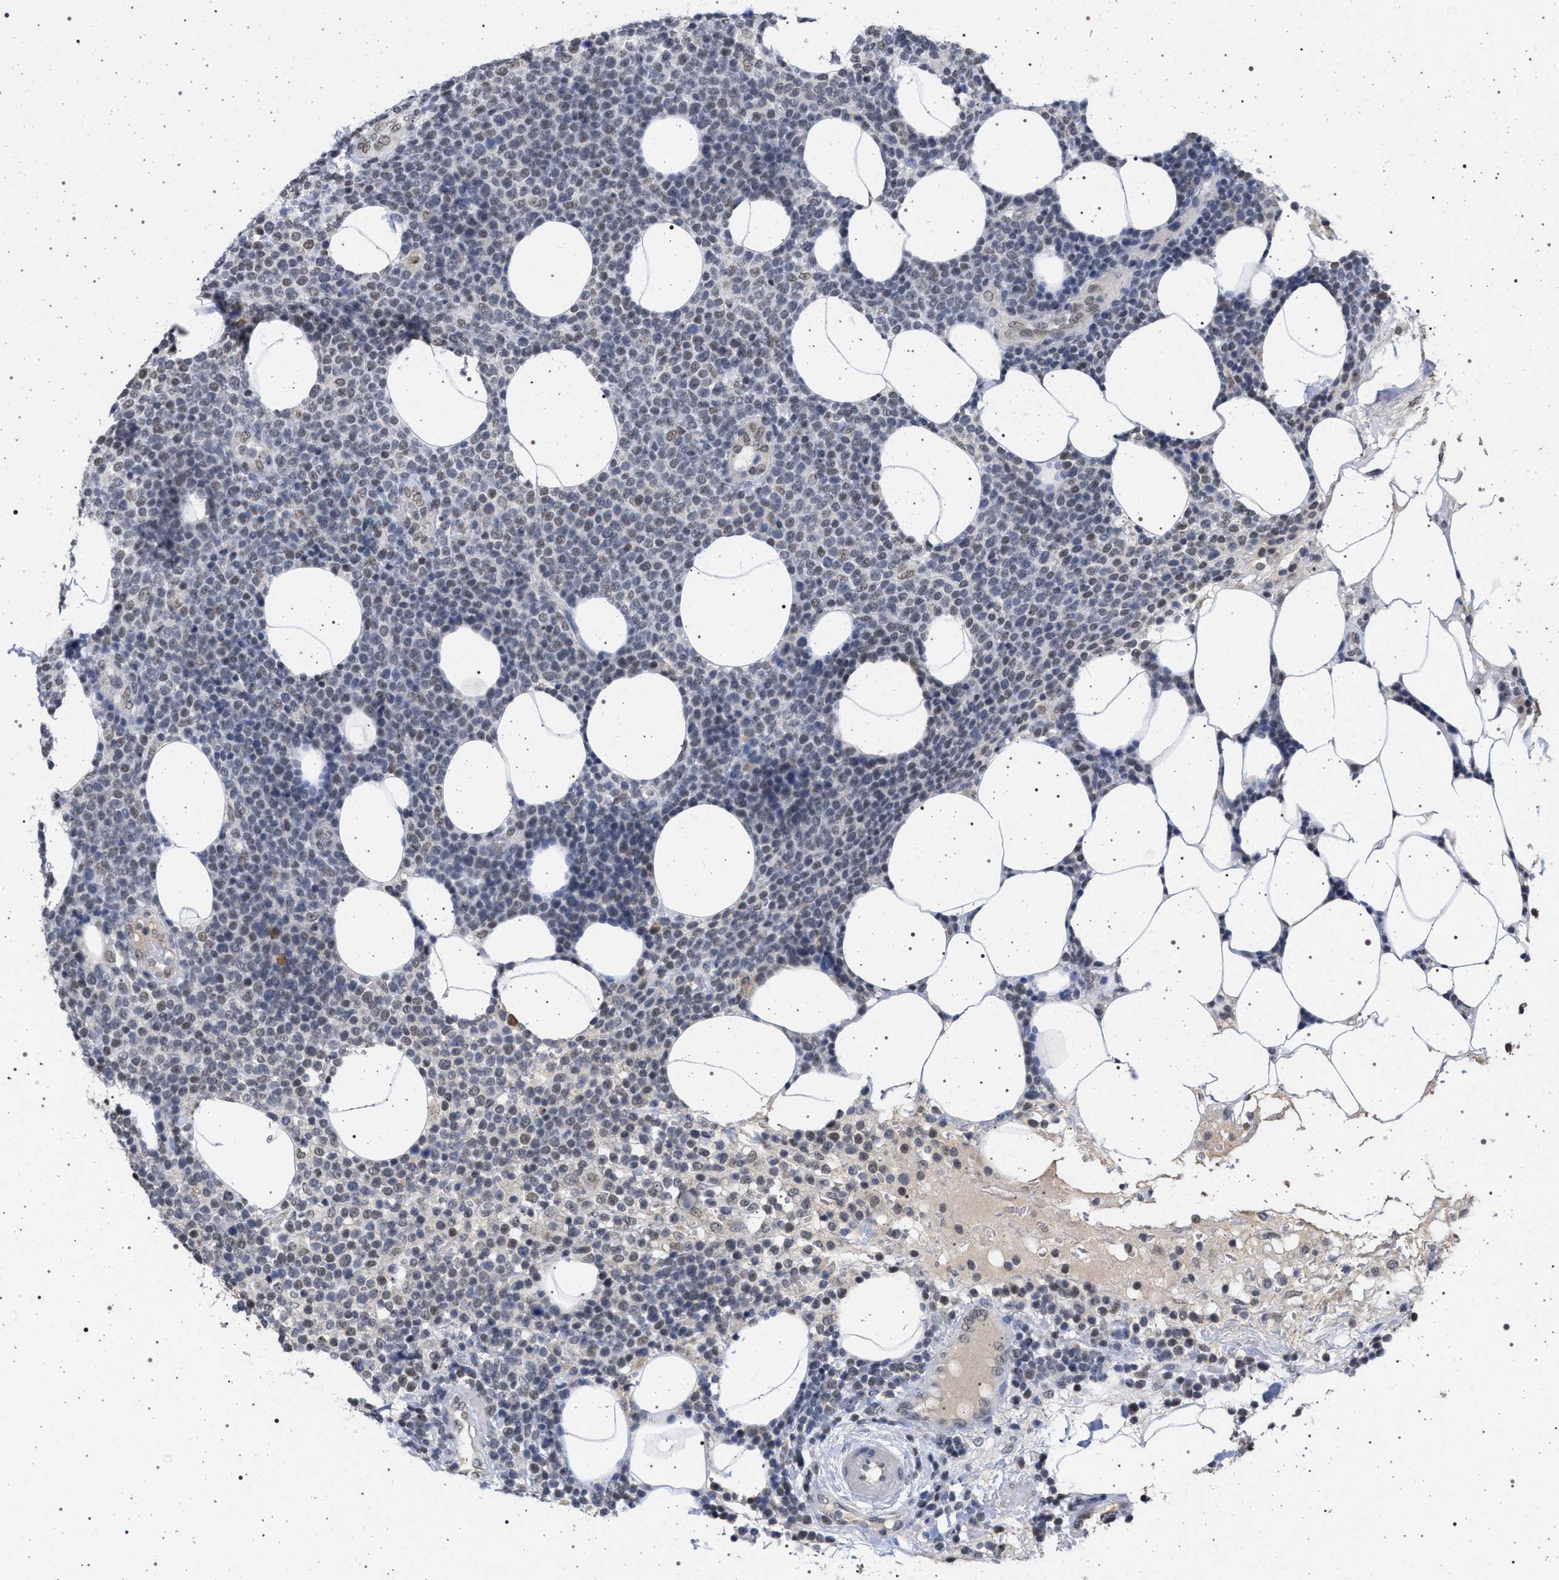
{"staining": {"intensity": "weak", "quantity": "<25%", "location": "nuclear"}, "tissue": "lymphoma", "cell_type": "Tumor cells", "image_type": "cancer", "snomed": [{"axis": "morphology", "description": "Malignant lymphoma, non-Hodgkin's type, High grade"}, {"axis": "topography", "description": "Lymph node"}], "caption": "Image shows no protein expression in tumor cells of lymphoma tissue.", "gene": "PHF12", "patient": {"sex": "male", "age": 61}}